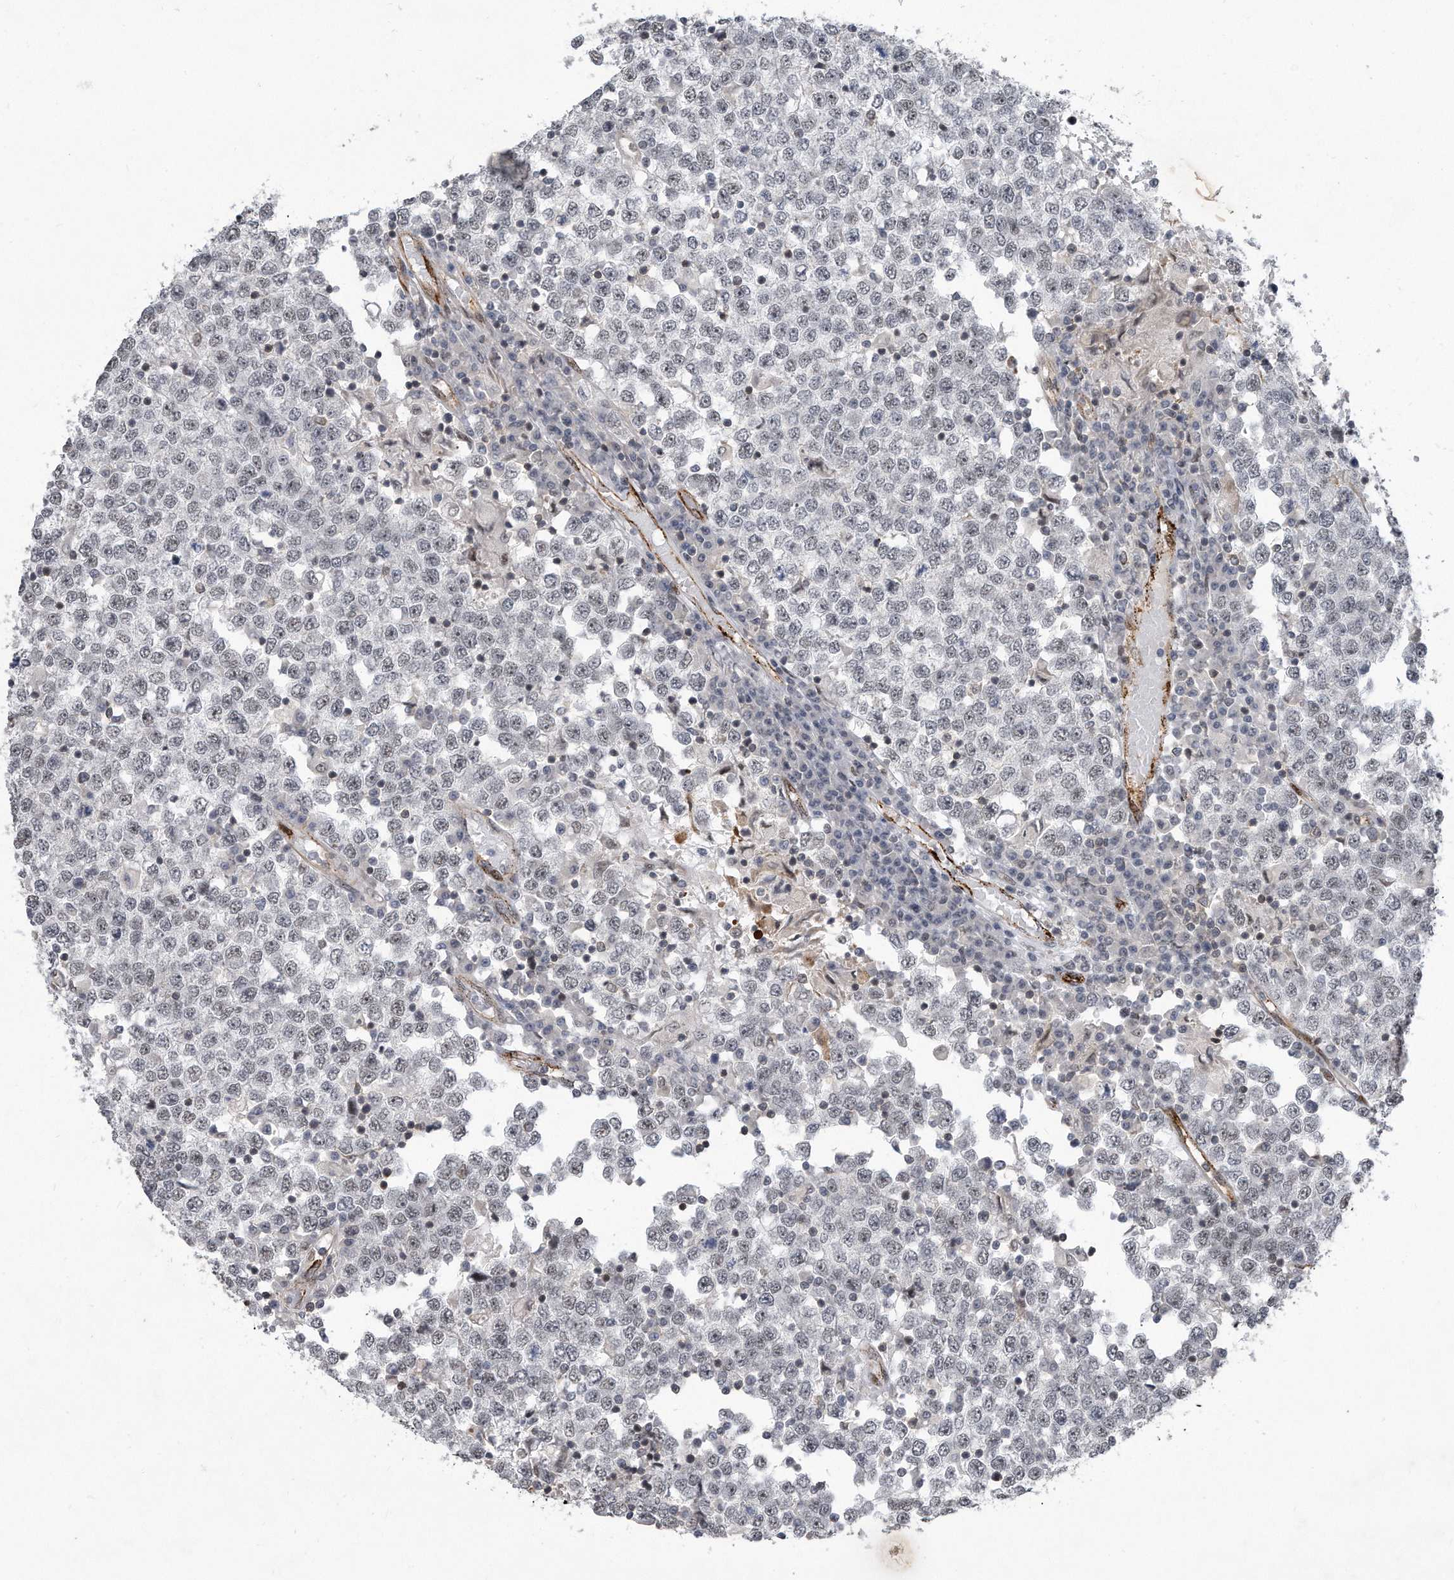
{"staining": {"intensity": "negative", "quantity": "none", "location": "none"}, "tissue": "testis cancer", "cell_type": "Tumor cells", "image_type": "cancer", "snomed": [{"axis": "morphology", "description": "Seminoma, NOS"}, {"axis": "topography", "description": "Testis"}], "caption": "Immunohistochemistry (IHC) of testis cancer (seminoma) displays no staining in tumor cells.", "gene": "PGBD2", "patient": {"sex": "male", "age": 65}}